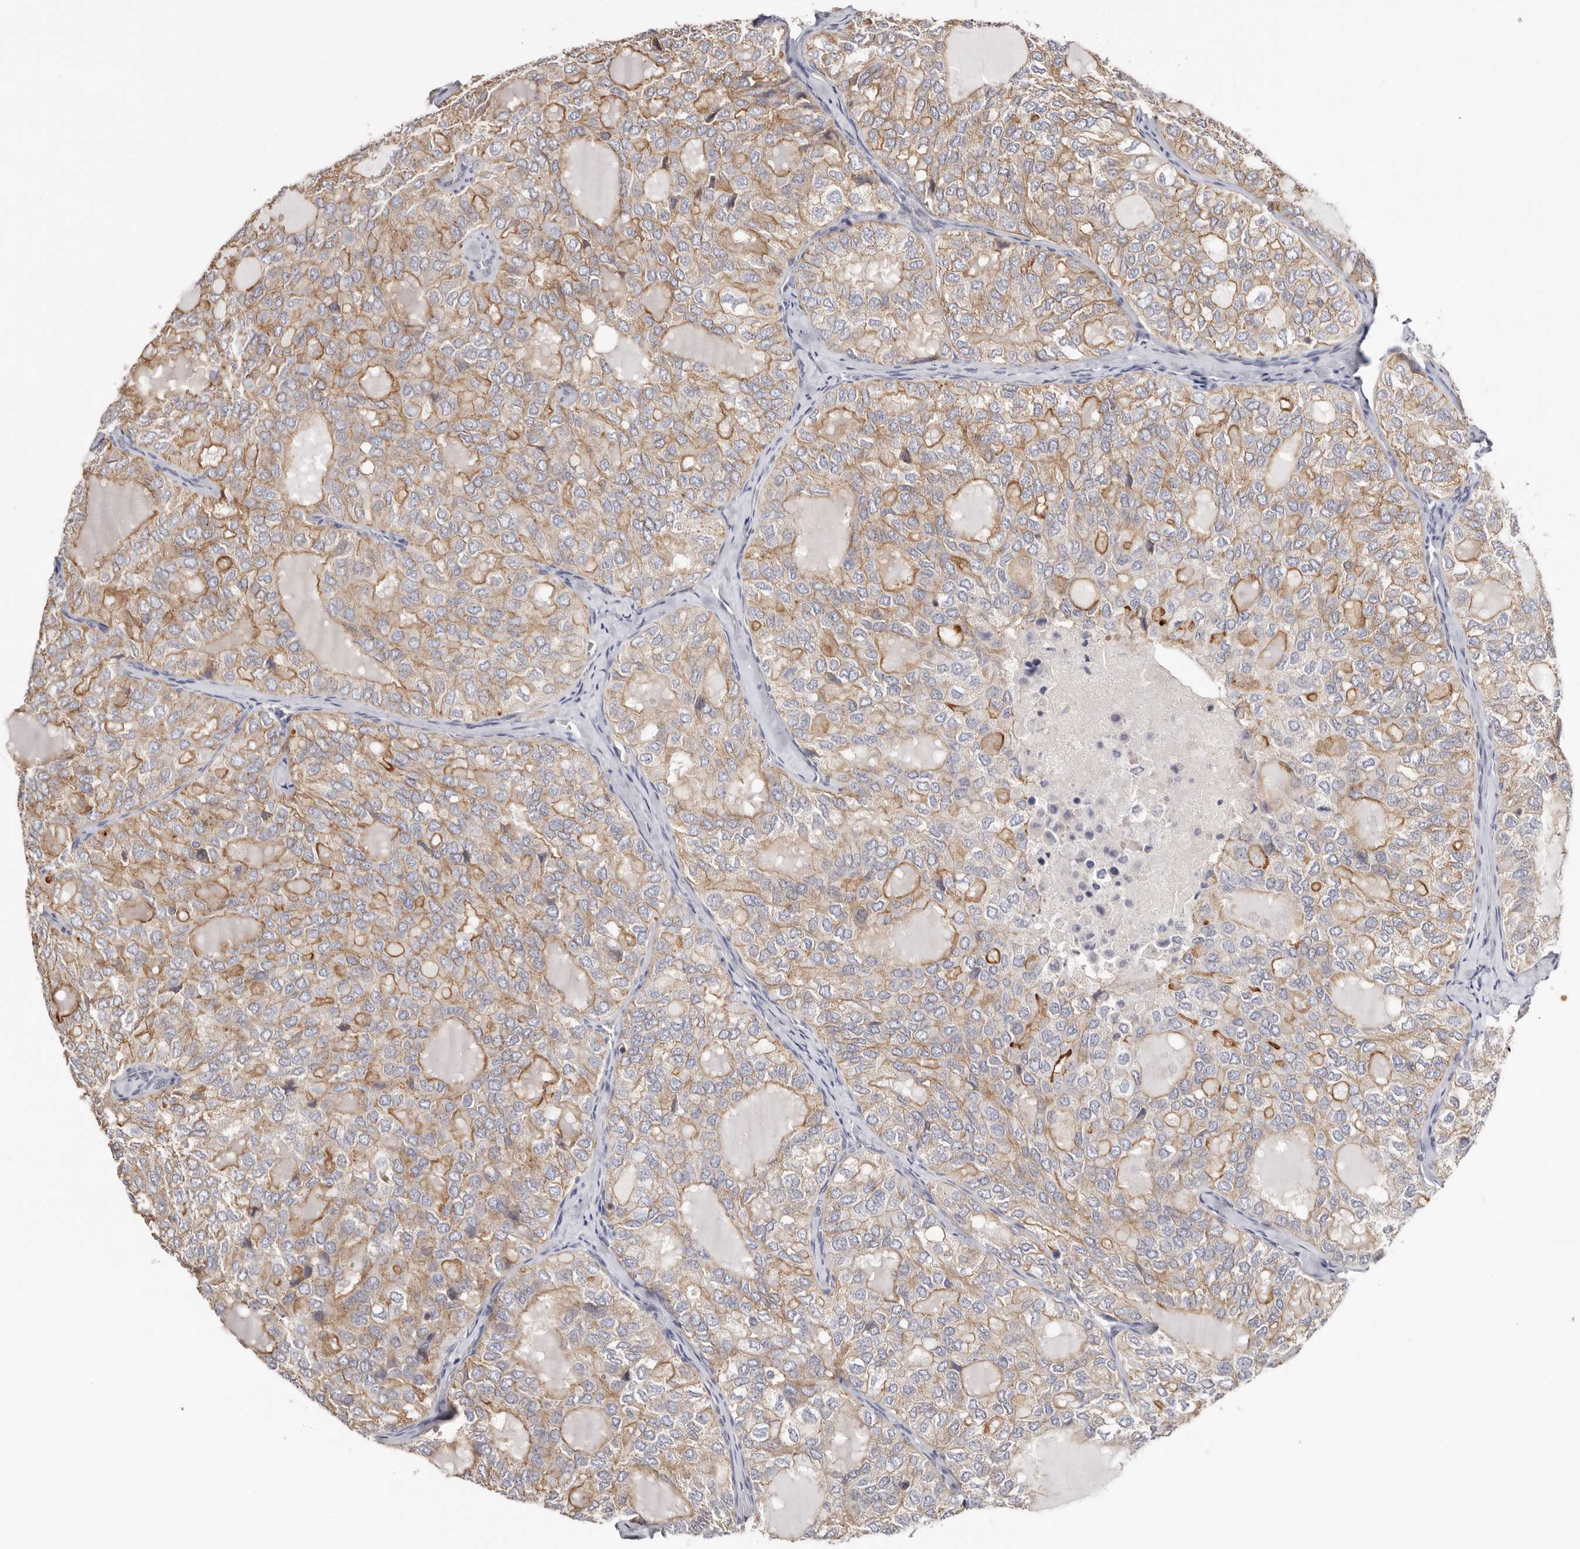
{"staining": {"intensity": "moderate", "quantity": ">75%", "location": "cytoplasmic/membranous"}, "tissue": "thyroid cancer", "cell_type": "Tumor cells", "image_type": "cancer", "snomed": [{"axis": "morphology", "description": "Follicular adenoma carcinoma, NOS"}, {"axis": "topography", "description": "Thyroid gland"}], "caption": "Human thyroid cancer stained with a brown dye displays moderate cytoplasmic/membranous positive positivity in approximately >75% of tumor cells.", "gene": "S100A14", "patient": {"sex": "male", "age": 75}}